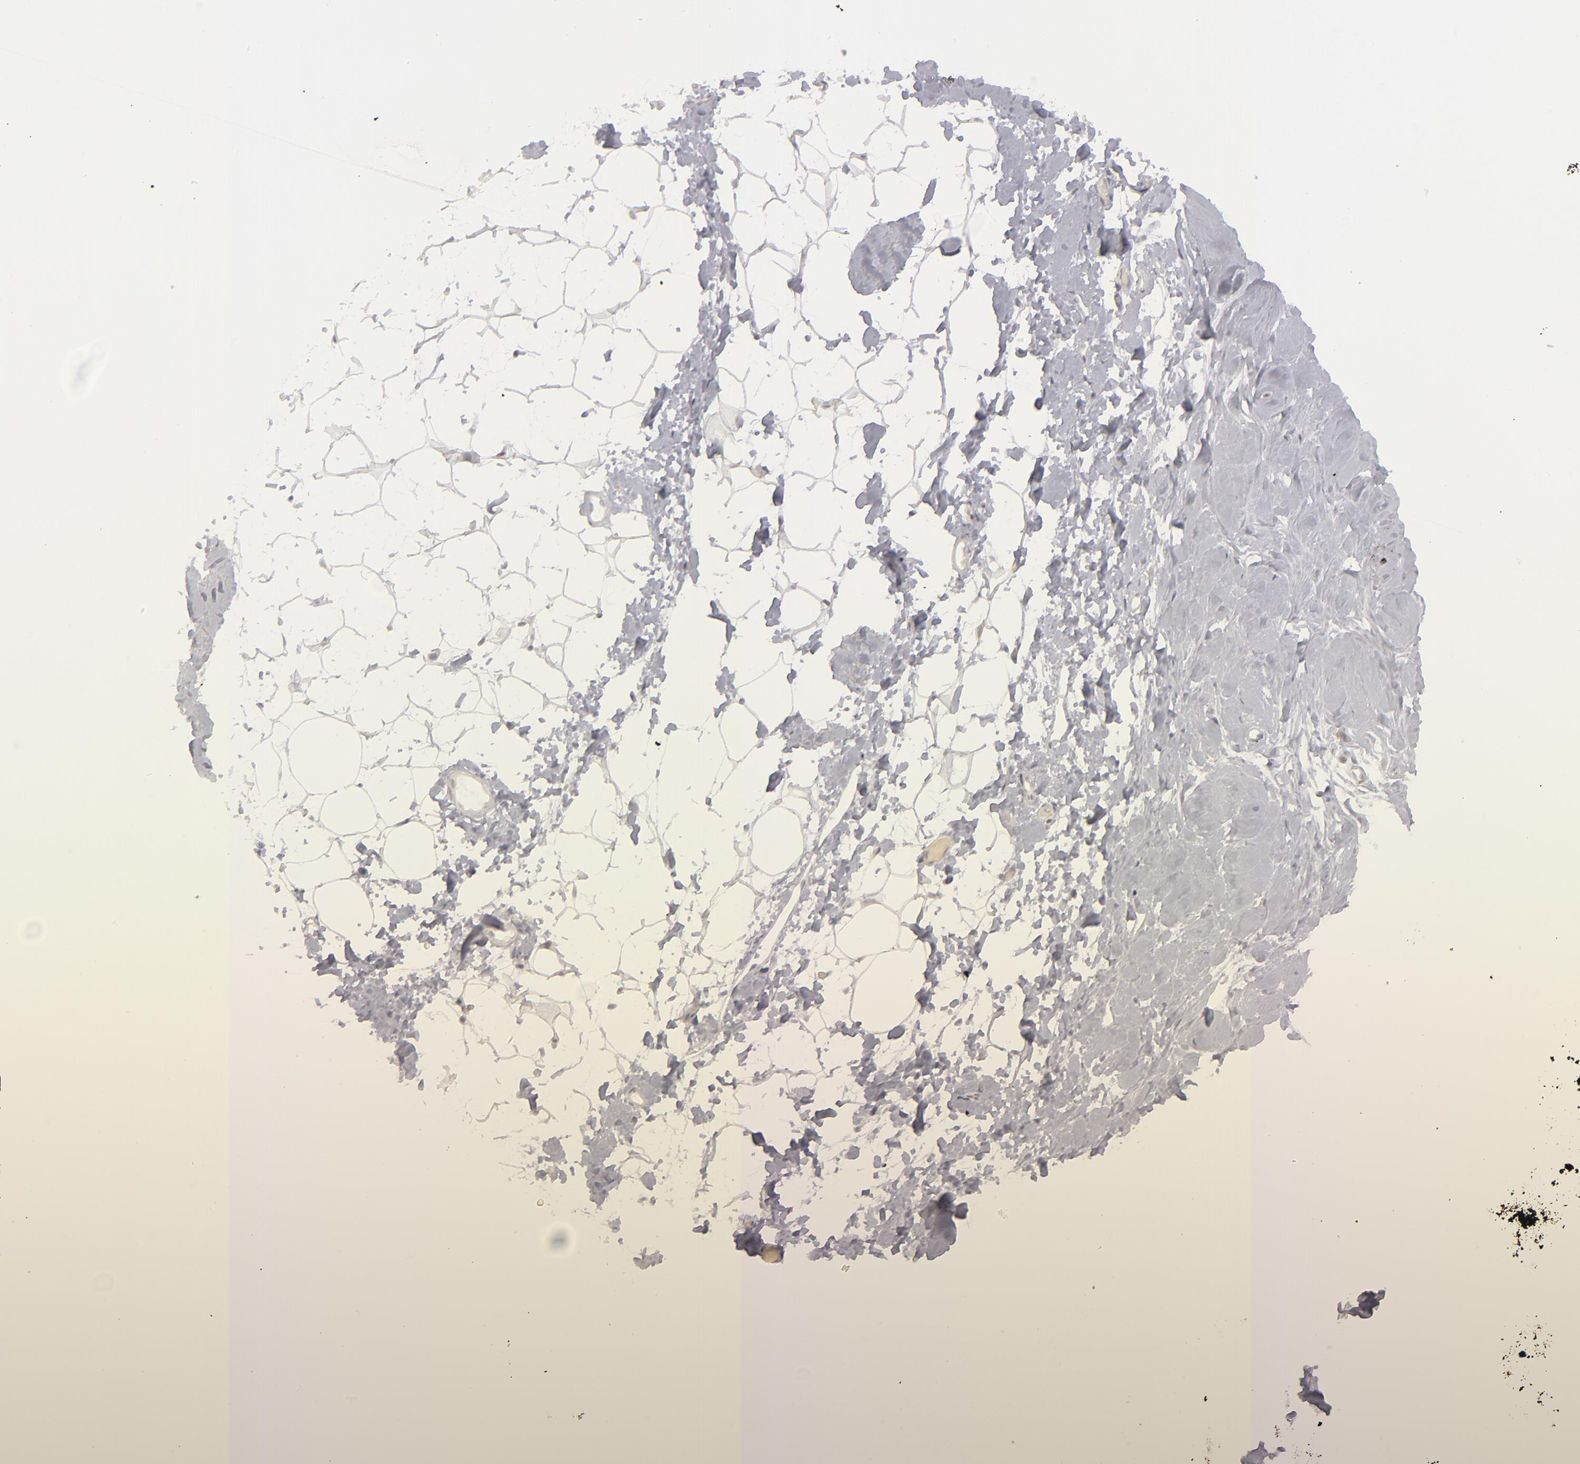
{"staining": {"intensity": "negative", "quantity": "none", "location": "none"}, "tissue": "adipose tissue", "cell_type": "Adipocytes", "image_type": "normal", "snomed": [{"axis": "morphology", "description": "Normal tissue, NOS"}, {"axis": "morphology", "description": "Fibrosis, NOS"}, {"axis": "topography", "description": "Breast"}], "caption": "Immunohistochemical staining of benign human adipose tissue exhibits no significant expression in adipocytes. (Brightfield microscopy of DAB immunohistochemistry (IHC) at high magnification).", "gene": "KIAA1210", "patient": {"sex": "female", "age": 24}}